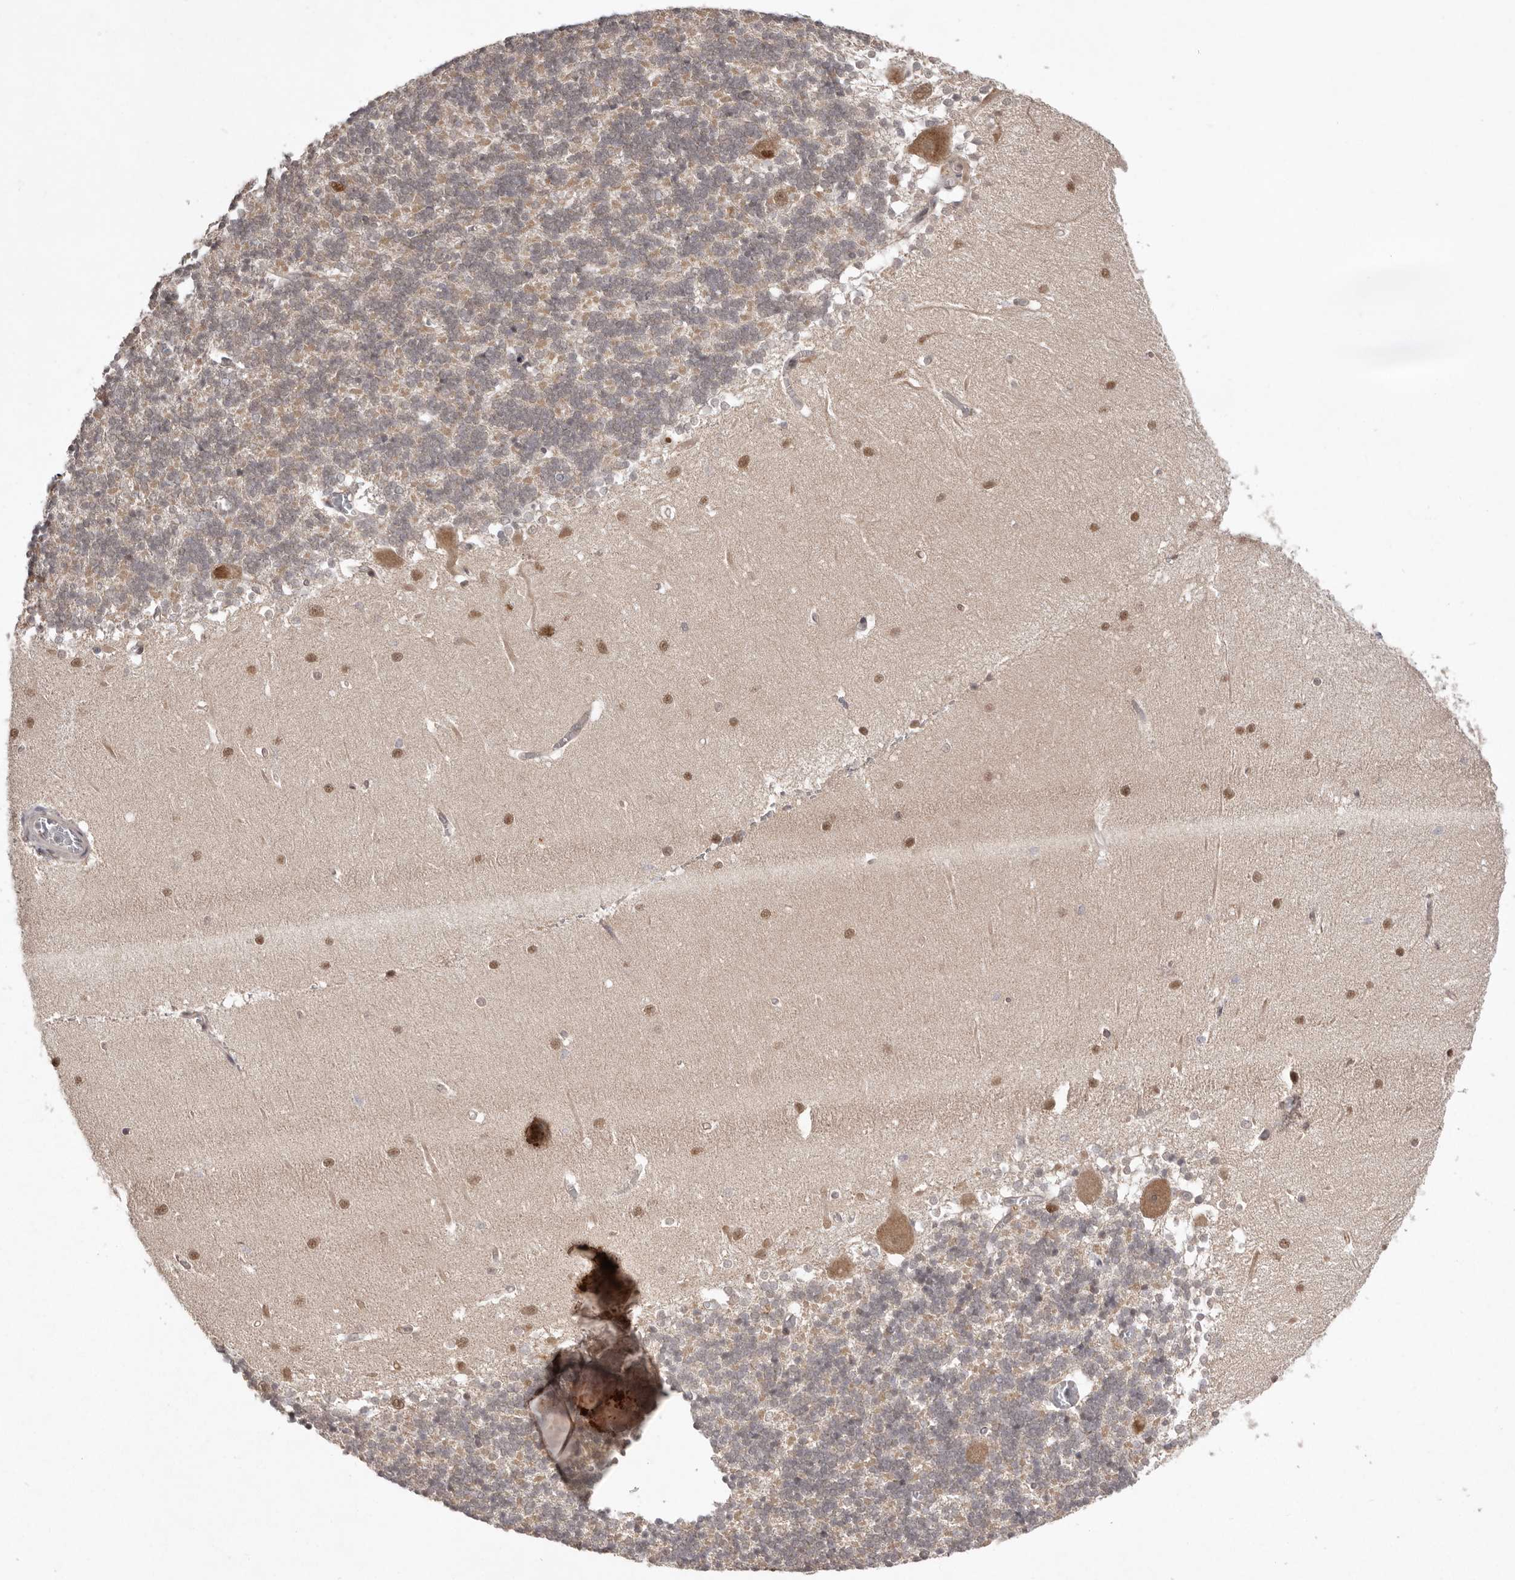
{"staining": {"intensity": "weak", "quantity": "25%-75%", "location": "cytoplasmic/membranous"}, "tissue": "cerebellum", "cell_type": "Cells in granular layer", "image_type": "normal", "snomed": [{"axis": "morphology", "description": "Normal tissue, NOS"}, {"axis": "topography", "description": "Cerebellum"}], "caption": "Weak cytoplasmic/membranous protein positivity is appreciated in about 25%-75% of cells in granular layer in cerebellum. Nuclei are stained in blue.", "gene": "NSUN4", "patient": {"sex": "male", "age": 37}}